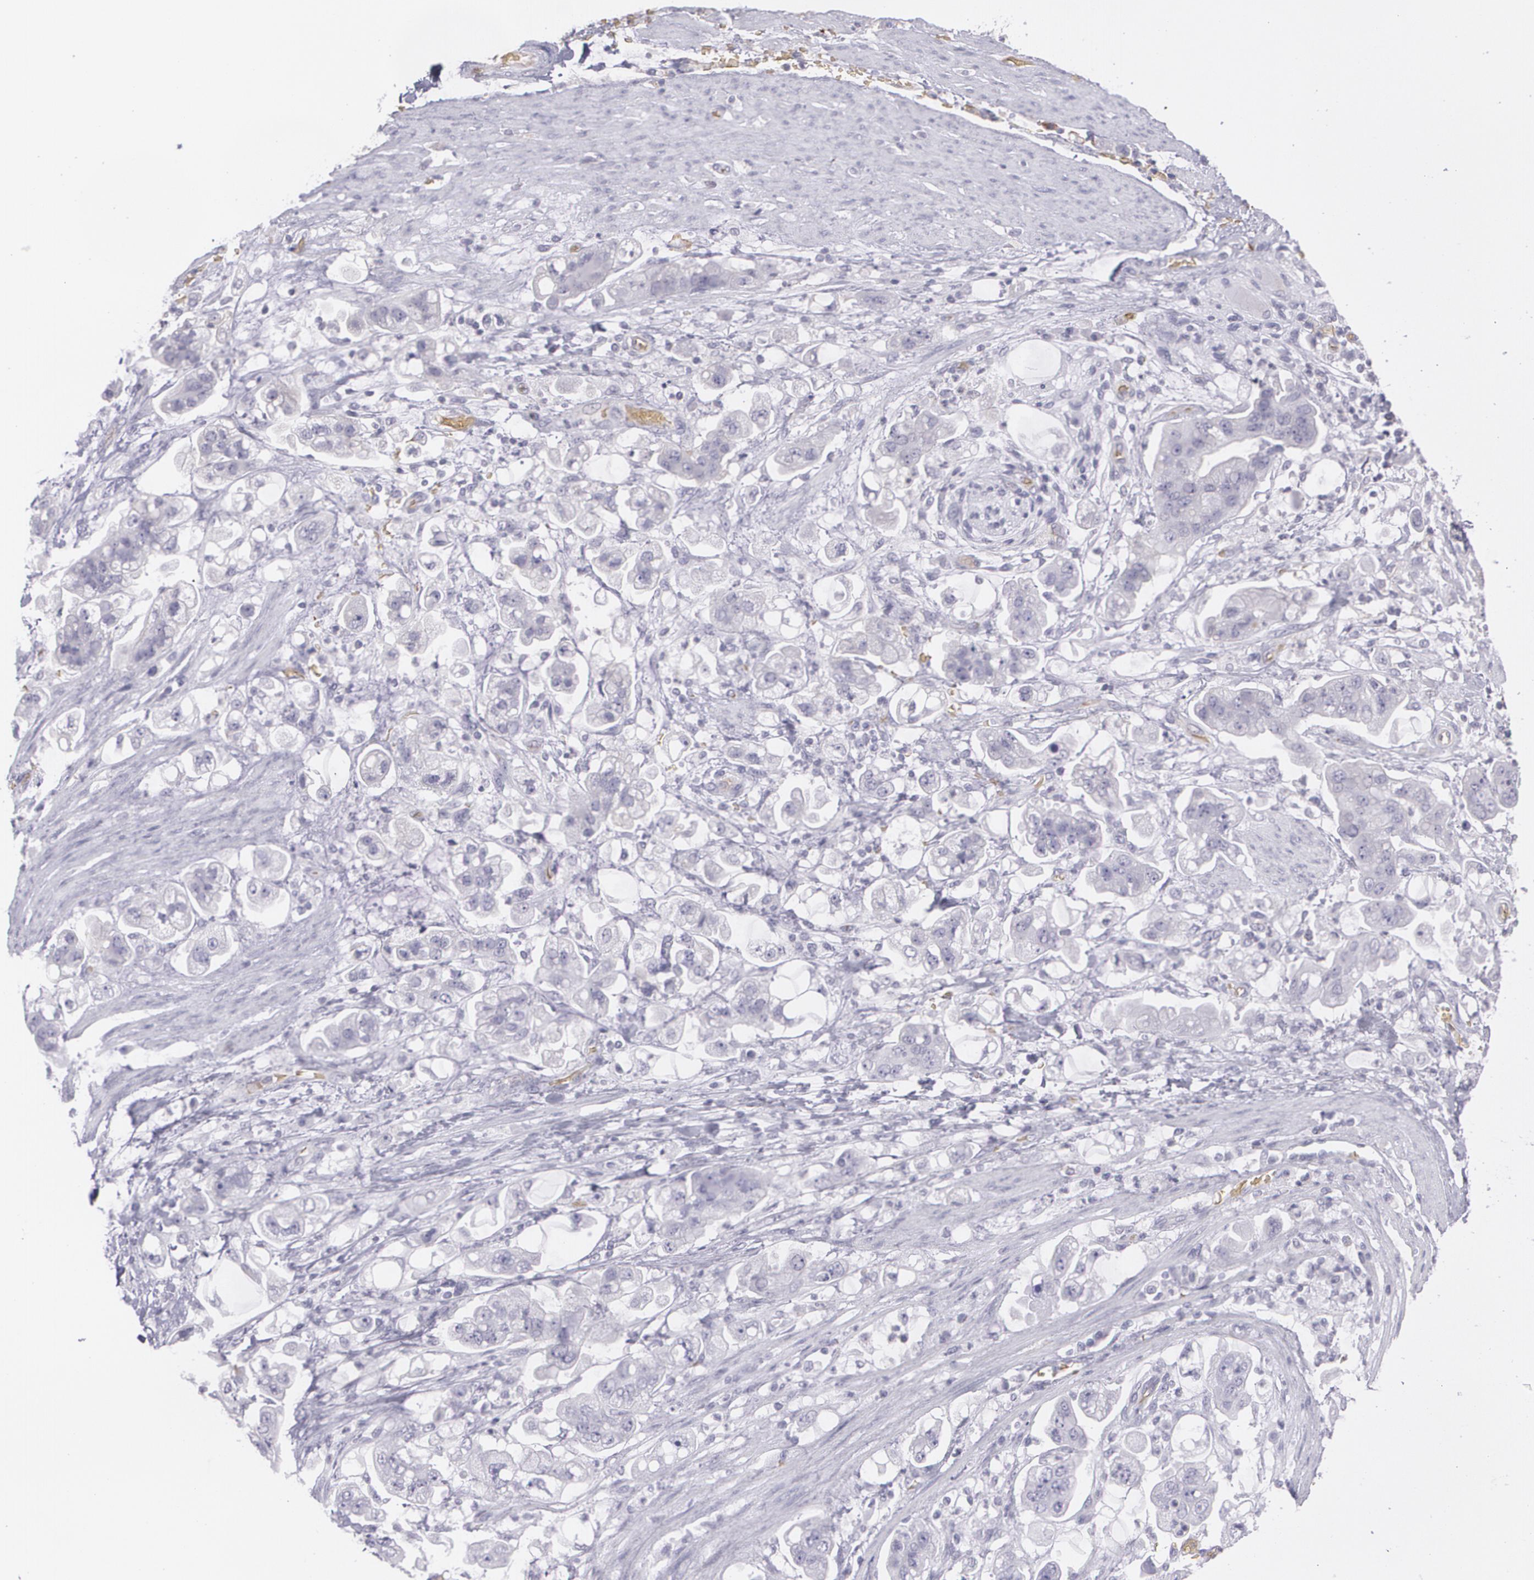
{"staining": {"intensity": "negative", "quantity": "none", "location": "none"}, "tissue": "stomach cancer", "cell_type": "Tumor cells", "image_type": "cancer", "snomed": [{"axis": "morphology", "description": "Adenocarcinoma, NOS"}, {"axis": "topography", "description": "Stomach"}], "caption": "There is no significant staining in tumor cells of stomach cancer.", "gene": "ACE", "patient": {"sex": "male", "age": 62}}